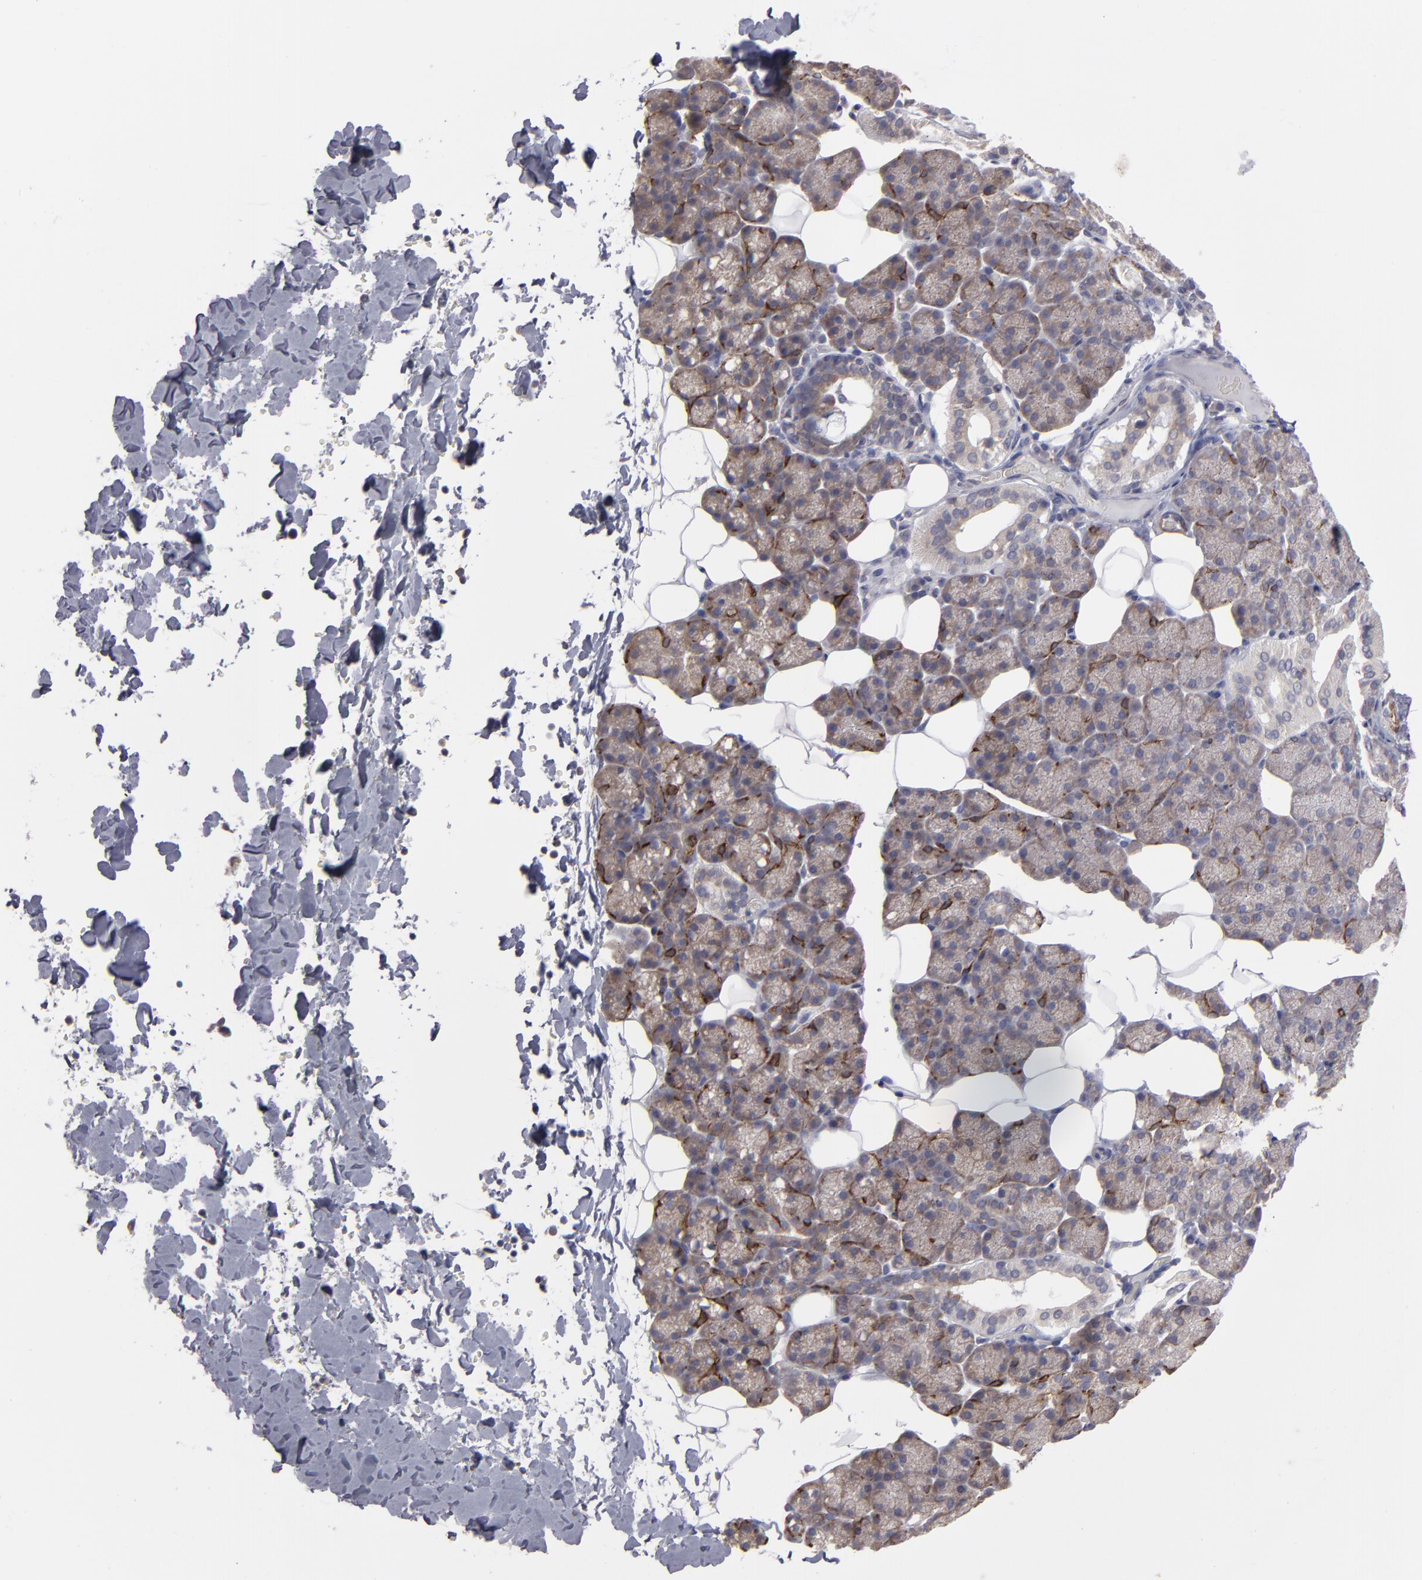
{"staining": {"intensity": "weak", "quantity": ">75%", "location": "cytoplasmic/membranous"}, "tissue": "salivary gland", "cell_type": "Glandular cells", "image_type": "normal", "snomed": [{"axis": "morphology", "description": "Normal tissue, NOS"}, {"axis": "topography", "description": "Lymph node"}, {"axis": "topography", "description": "Salivary gland"}], "caption": "Immunohistochemistry photomicrograph of unremarkable salivary gland stained for a protein (brown), which demonstrates low levels of weak cytoplasmic/membranous positivity in about >75% of glandular cells.", "gene": "SLMAP", "patient": {"sex": "male", "age": 8}}